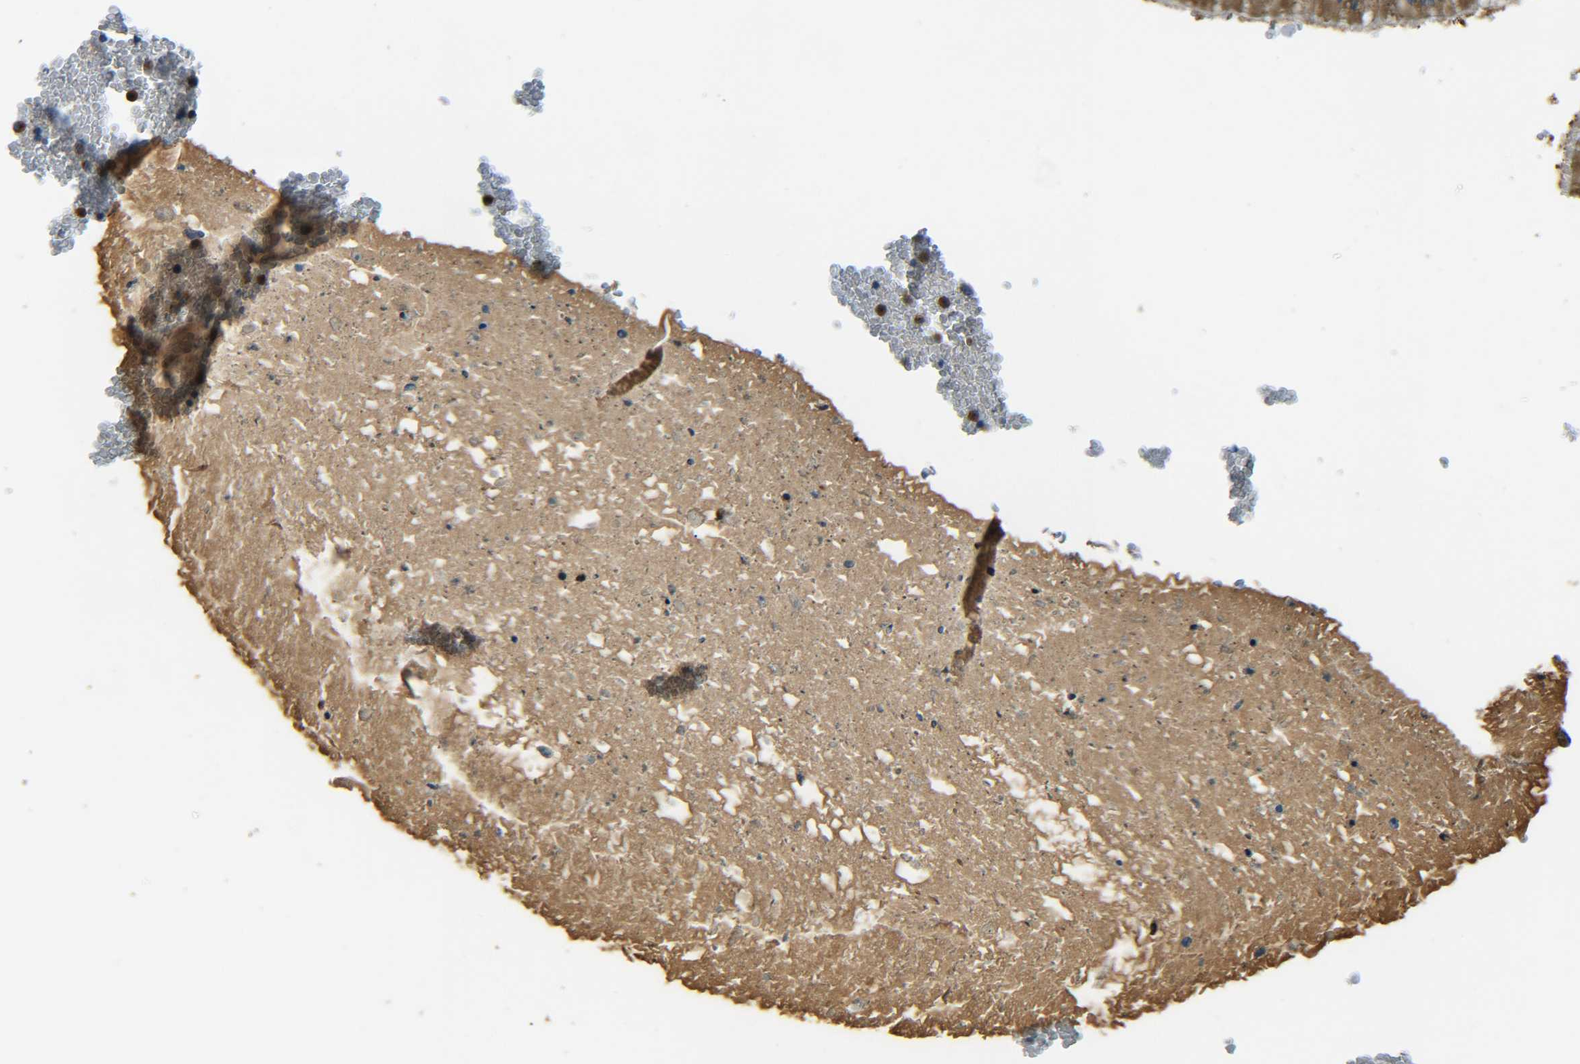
{"staining": {"intensity": "moderate", "quantity": ">75%", "location": "cytoplasmic/membranous"}, "tissue": "bronchus", "cell_type": "Respiratory epithelial cells", "image_type": "normal", "snomed": [{"axis": "morphology", "description": "Normal tissue, NOS"}, {"axis": "morphology", "description": "Adenocarcinoma, NOS"}, {"axis": "morphology", "description": "Adenocarcinoma, metastatic, NOS"}, {"axis": "topography", "description": "Lymph node"}, {"axis": "topography", "description": "Bronchus"}, {"axis": "topography", "description": "Lung"}], "caption": "IHC of unremarkable human bronchus exhibits medium levels of moderate cytoplasmic/membranous positivity in approximately >75% of respiratory epithelial cells.", "gene": "RAB1B", "patient": {"sex": "female", "age": 54}}